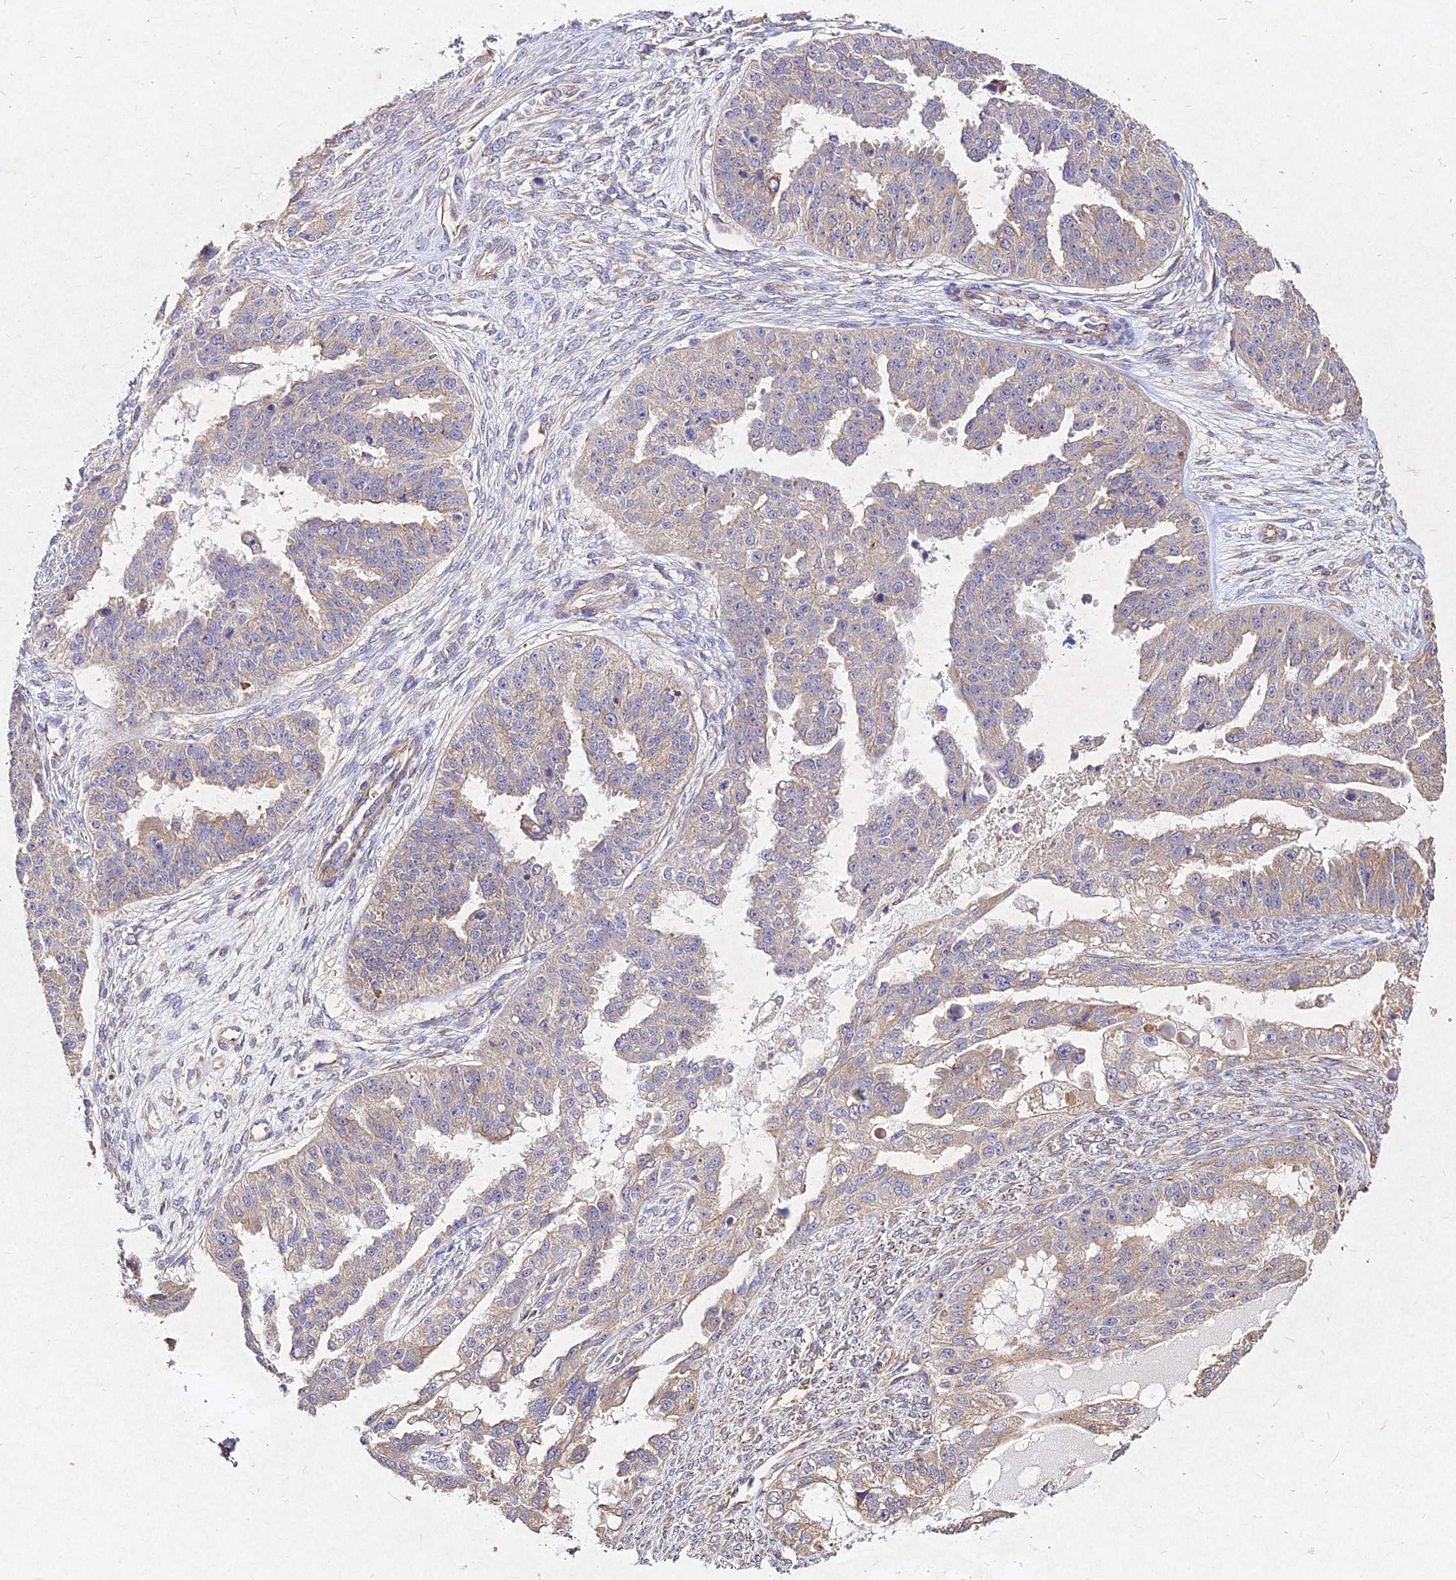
{"staining": {"intensity": "negative", "quantity": "none", "location": "none"}, "tissue": "ovarian cancer", "cell_type": "Tumor cells", "image_type": "cancer", "snomed": [{"axis": "morphology", "description": "Cystadenocarcinoma, serous, NOS"}, {"axis": "topography", "description": "Ovary"}], "caption": "This is a image of immunohistochemistry staining of ovarian cancer, which shows no expression in tumor cells.", "gene": "SKA1", "patient": {"sex": "female", "age": 58}}